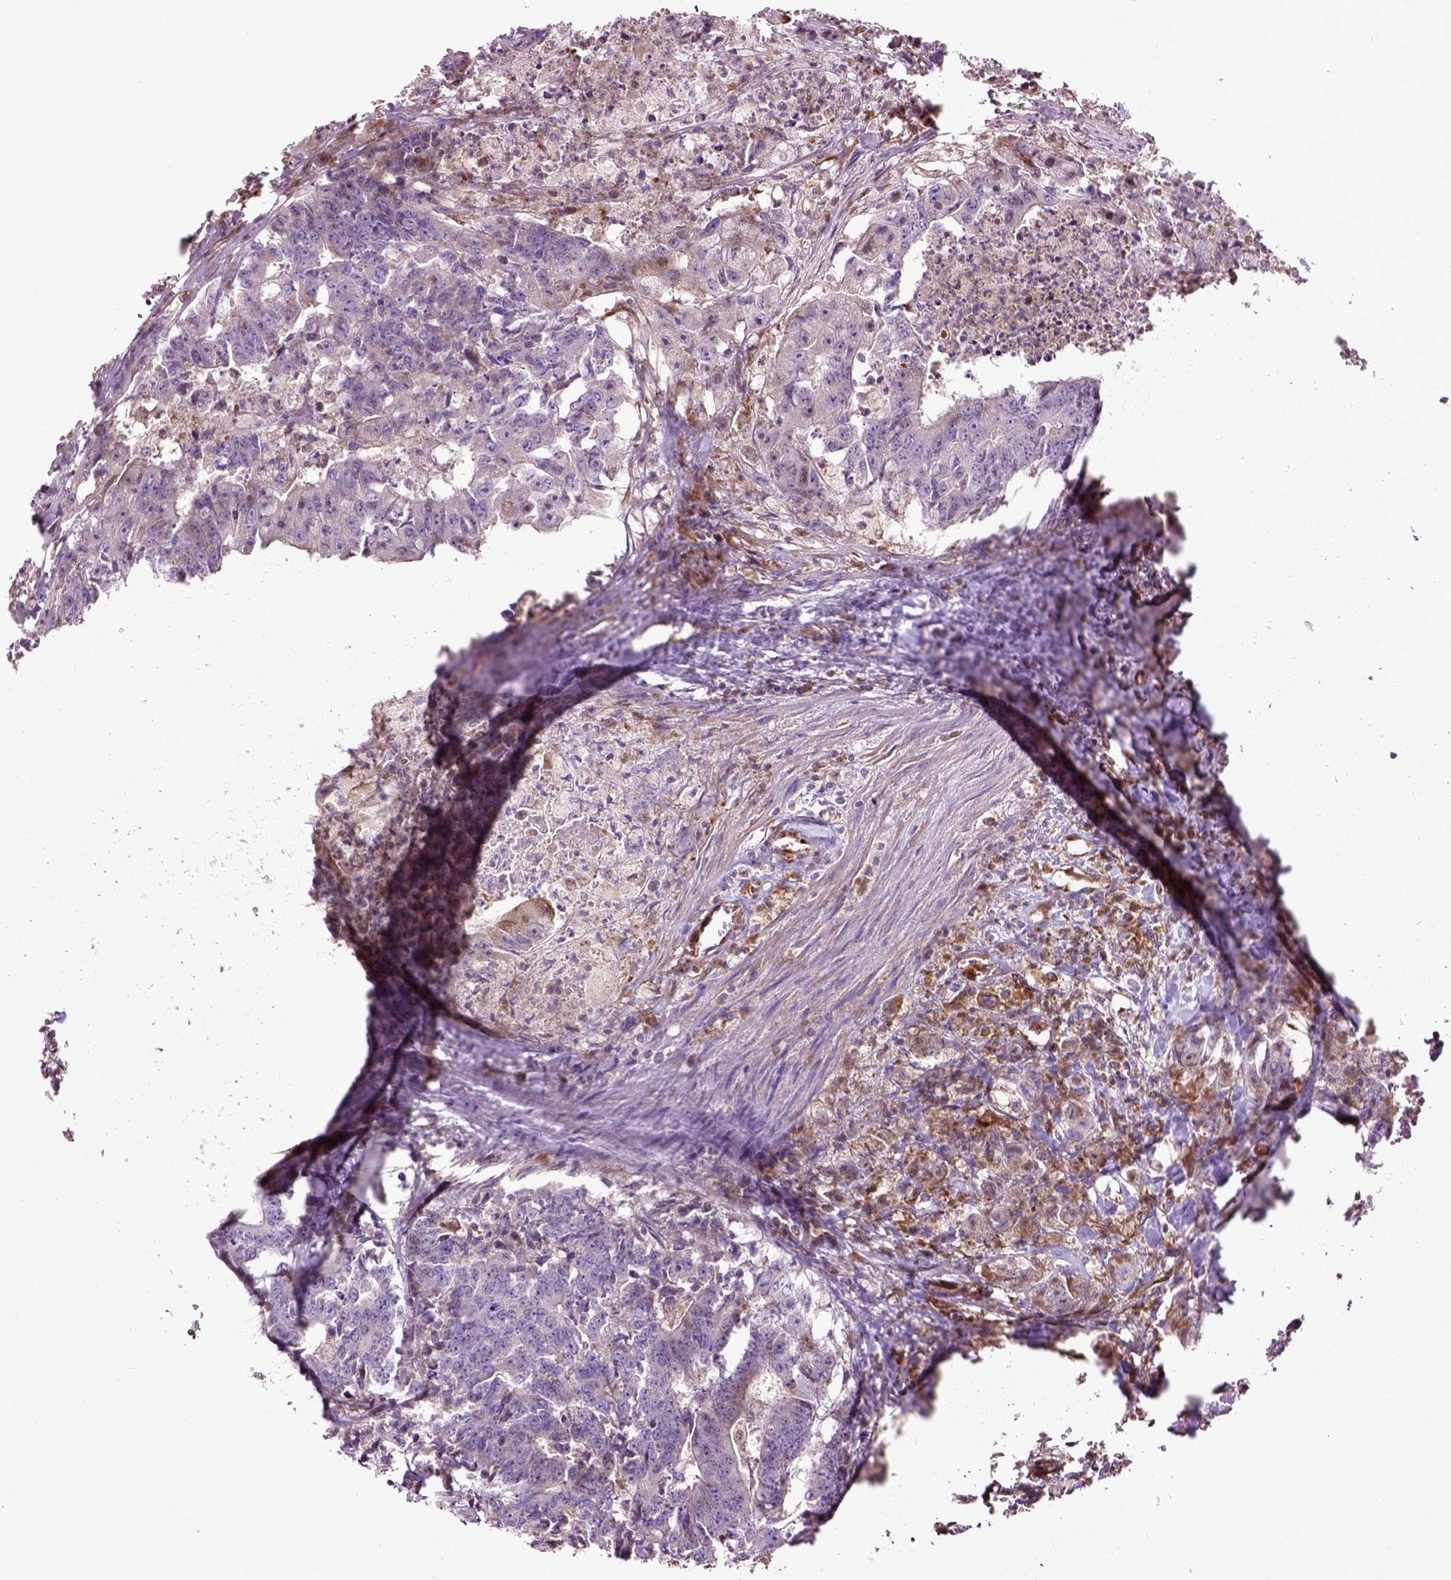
{"staining": {"intensity": "negative", "quantity": "none", "location": "none"}, "tissue": "colorectal cancer", "cell_type": "Tumor cells", "image_type": "cancer", "snomed": [{"axis": "morphology", "description": "Adenocarcinoma, NOS"}, {"axis": "topography", "description": "Rectum"}], "caption": "An image of human adenocarcinoma (colorectal) is negative for staining in tumor cells.", "gene": "PKP3", "patient": {"sex": "male", "age": 54}}